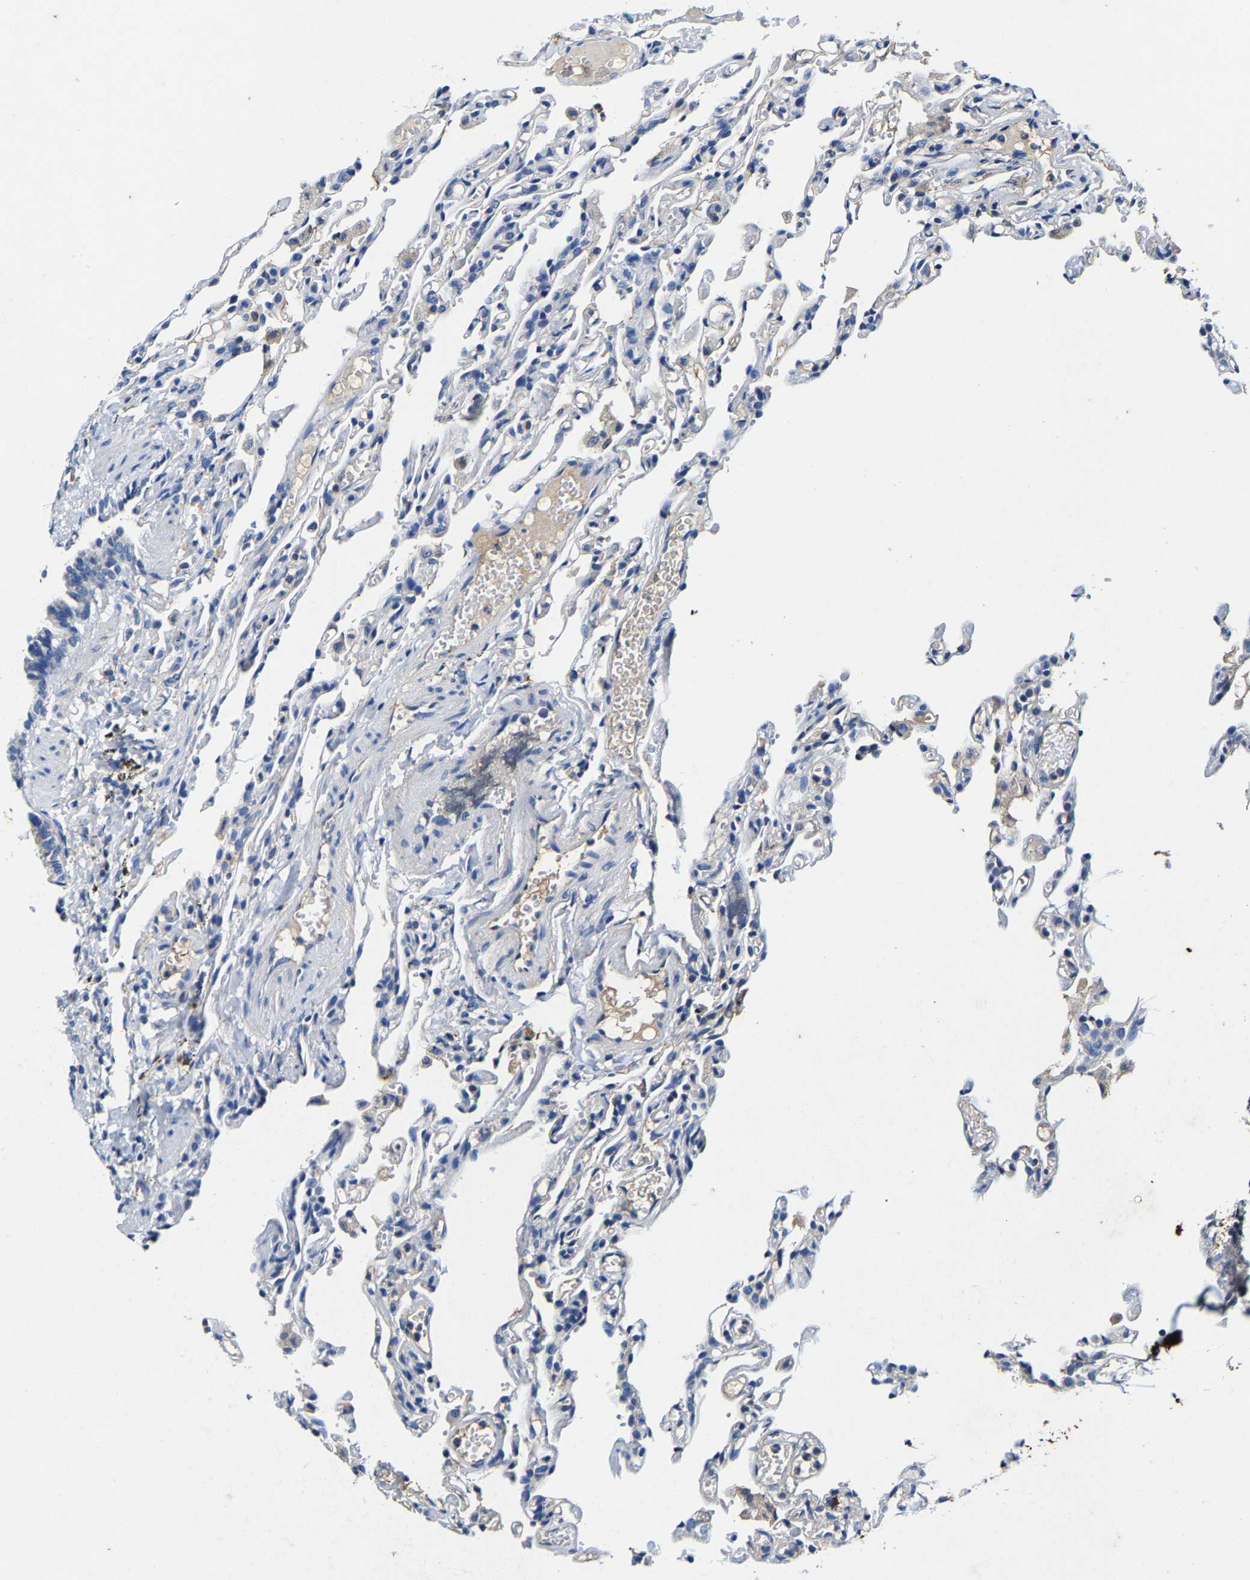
{"staining": {"intensity": "negative", "quantity": "none", "location": "none"}, "tissue": "lung", "cell_type": "Alveolar cells", "image_type": "normal", "snomed": [{"axis": "morphology", "description": "Normal tissue, NOS"}, {"axis": "topography", "description": "Lung"}], "caption": "High power microscopy histopathology image of an immunohistochemistry (IHC) photomicrograph of normal lung, revealing no significant staining in alveolar cells.", "gene": "SLC25A25", "patient": {"sex": "male", "age": 21}}